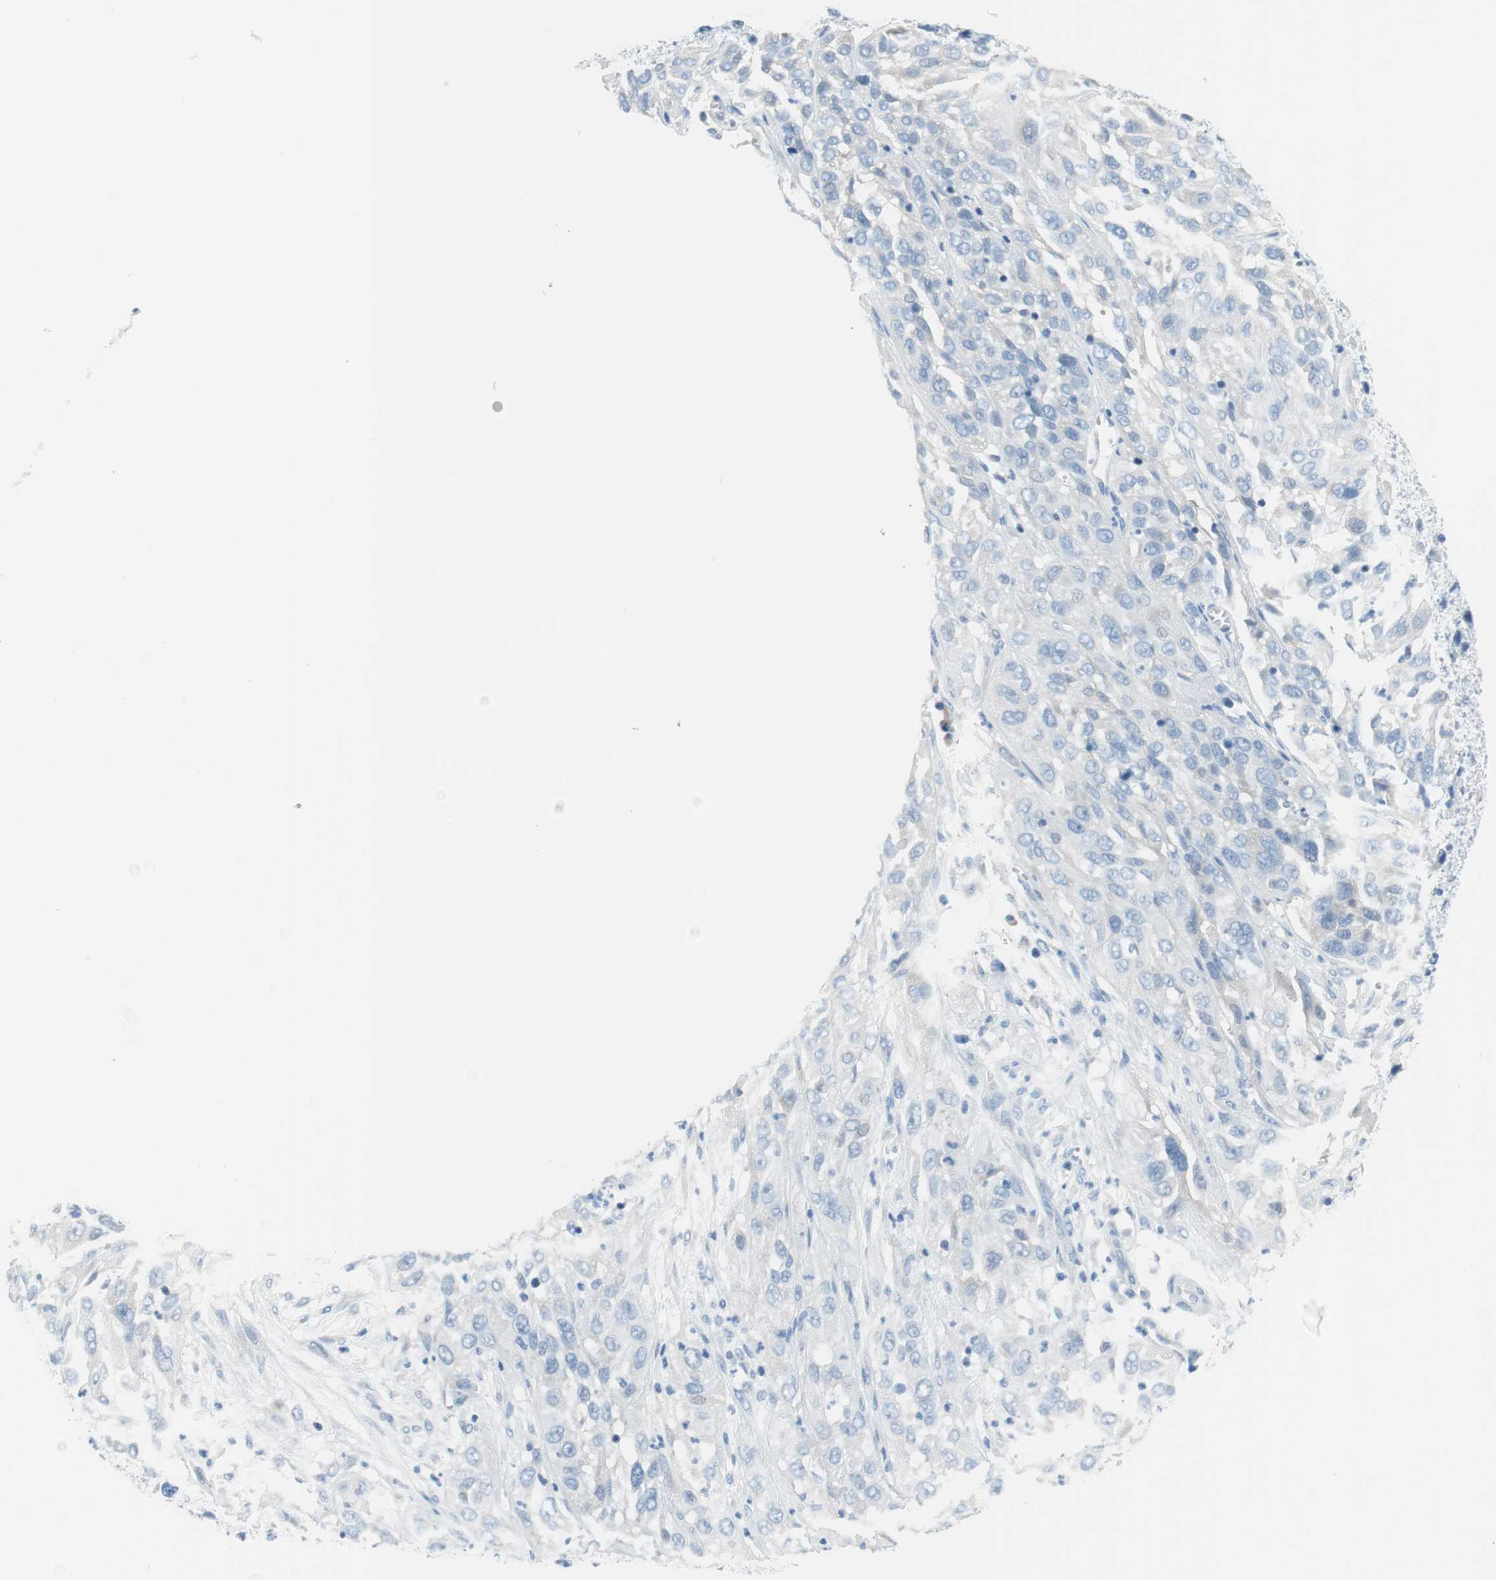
{"staining": {"intensity": "negative", "quantity": "none", "location": "none"}, "tissue": "cervical cancer", "cell_type": "Tumor cells", "image_type": "cancer", "snomed": [{"axis": "morphology", "description": "Squamous cell carcinoma, NOS"}, {"axis": "topography", "description": "Cervix"}], "caption": "Micrograph shows no protein expression in tumor cells of cervical cancer tissue.", "gene": "MYH1", "patient": {"sex": "female", "age": 32}}